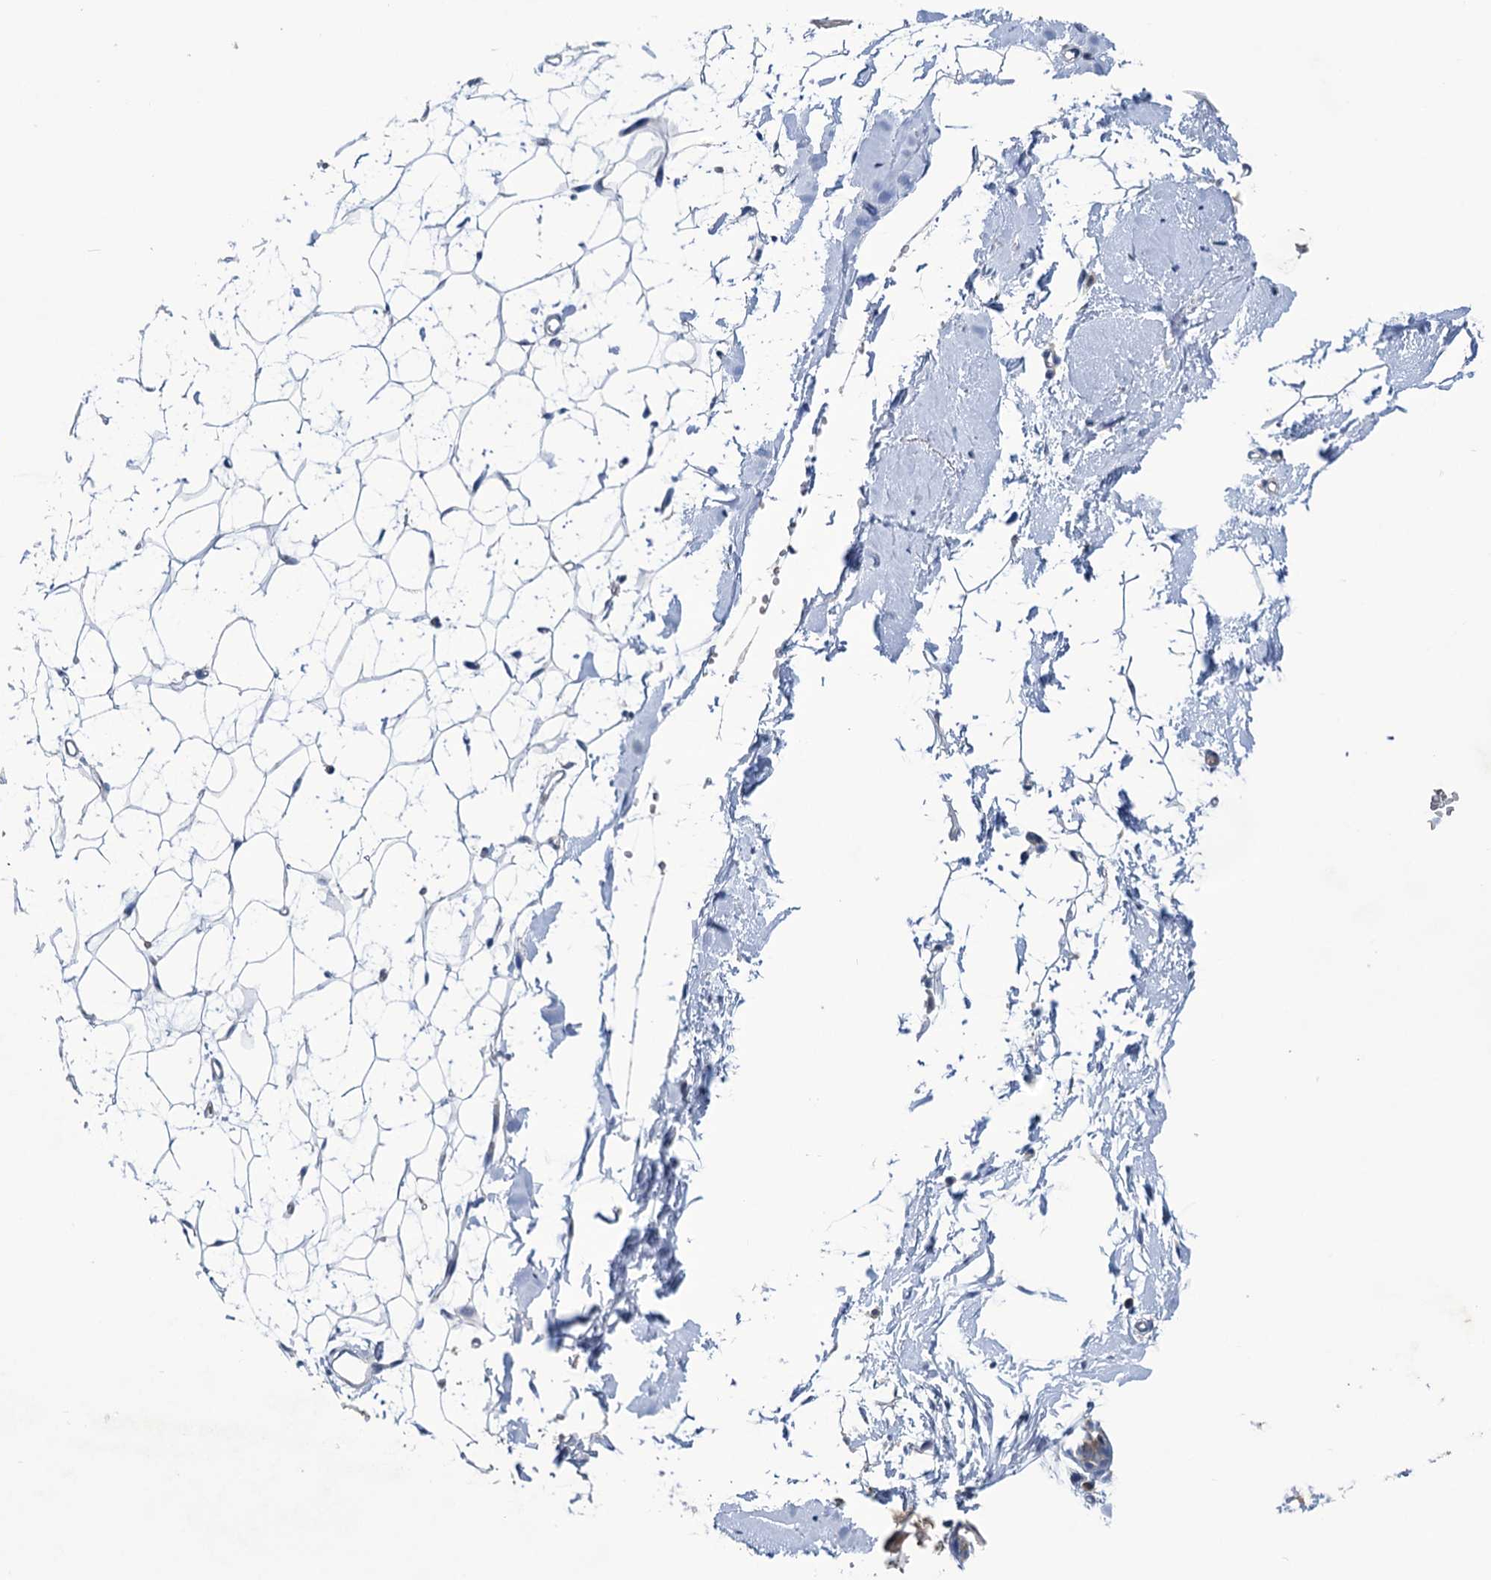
{"staining": {"intensity": "negative", "quantity": "none", "location": "none"}, "tissue": "adipose tissue", "cell_type": "Adipocytes", "image_type": "normal", "snomed": [{"axis": "morphology", "description": "Normal tissue, NOS"}, {"axis": "topography", "description": "Breast"}], "caption": "Immunohistochemical staining of benign adipose tissue reveals no significant staining in adipocytes. (DAB immunohistochemistry with hematoxylin counter stain).", "gene": "HTR3B", "patient": {"sex": "female", "age": 23}}